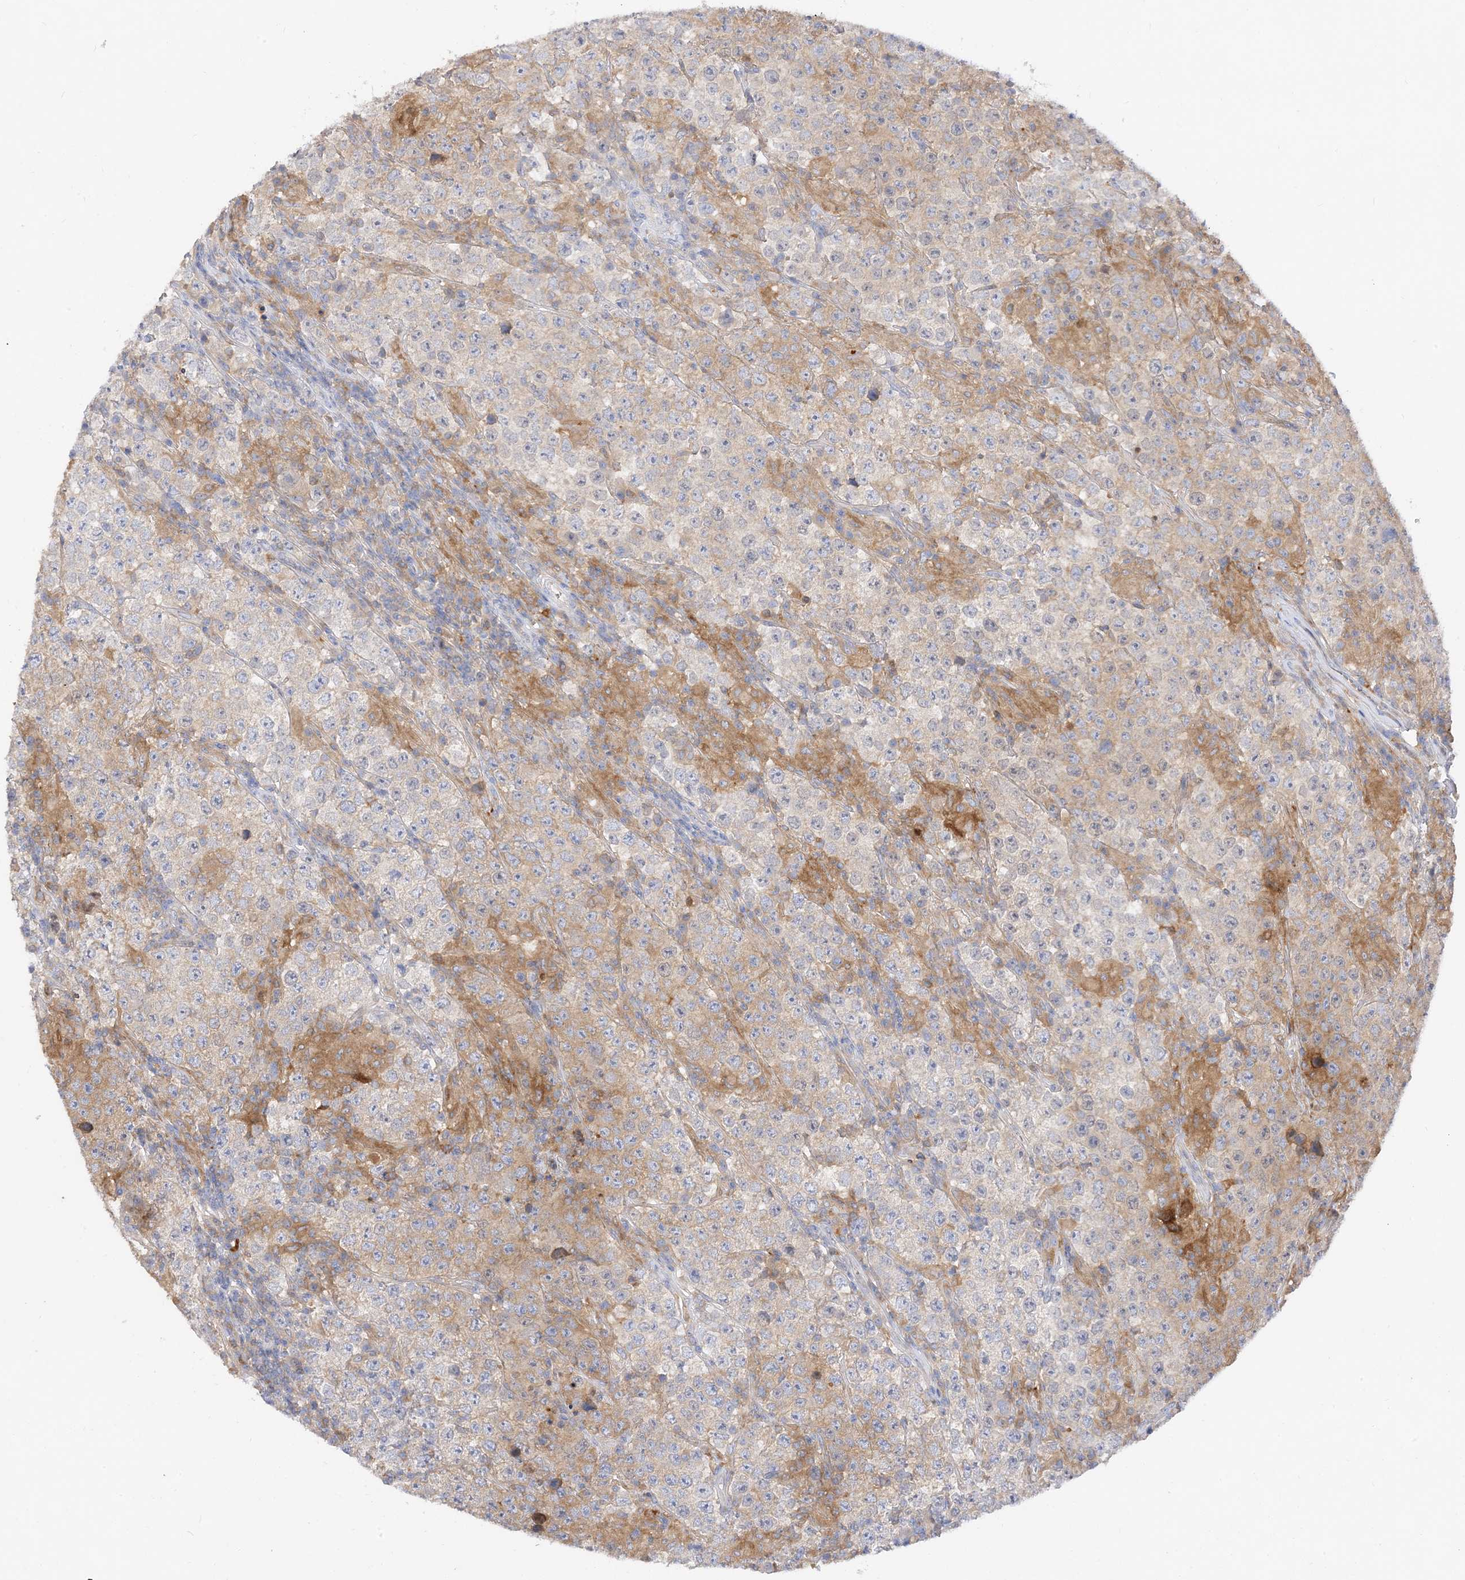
{"staining": {"intensity": "weak", "quantity": "<25%", "location": "cytoplasmic/membranous"}, "tissue": "testis cancer", "cell_type": "Tumor cells", "image_type": "cancer", "snomed": [{"axis": "morphology", "description": "Normal tissue, NOS"}, {"axis": "morphology", "description": "Urothelial carcinoma, High grade"}, {"axis": "morphology", "description": "Seminoma, NOS"}, {"axis": "morphology", "description": "Carcinoma, Embryonal, NOS"}, {"axis": "topography", "description": "Urinary bladder"}, {"axis": "topography", "description": "Testis"}], "caption": "Human testis cancer (embryonal carcinoma) stained for a protein using IHC exhibits no expression in tumor cells.", "gene": "ARV1", "patient": {"sex": "male", "age": 41}}